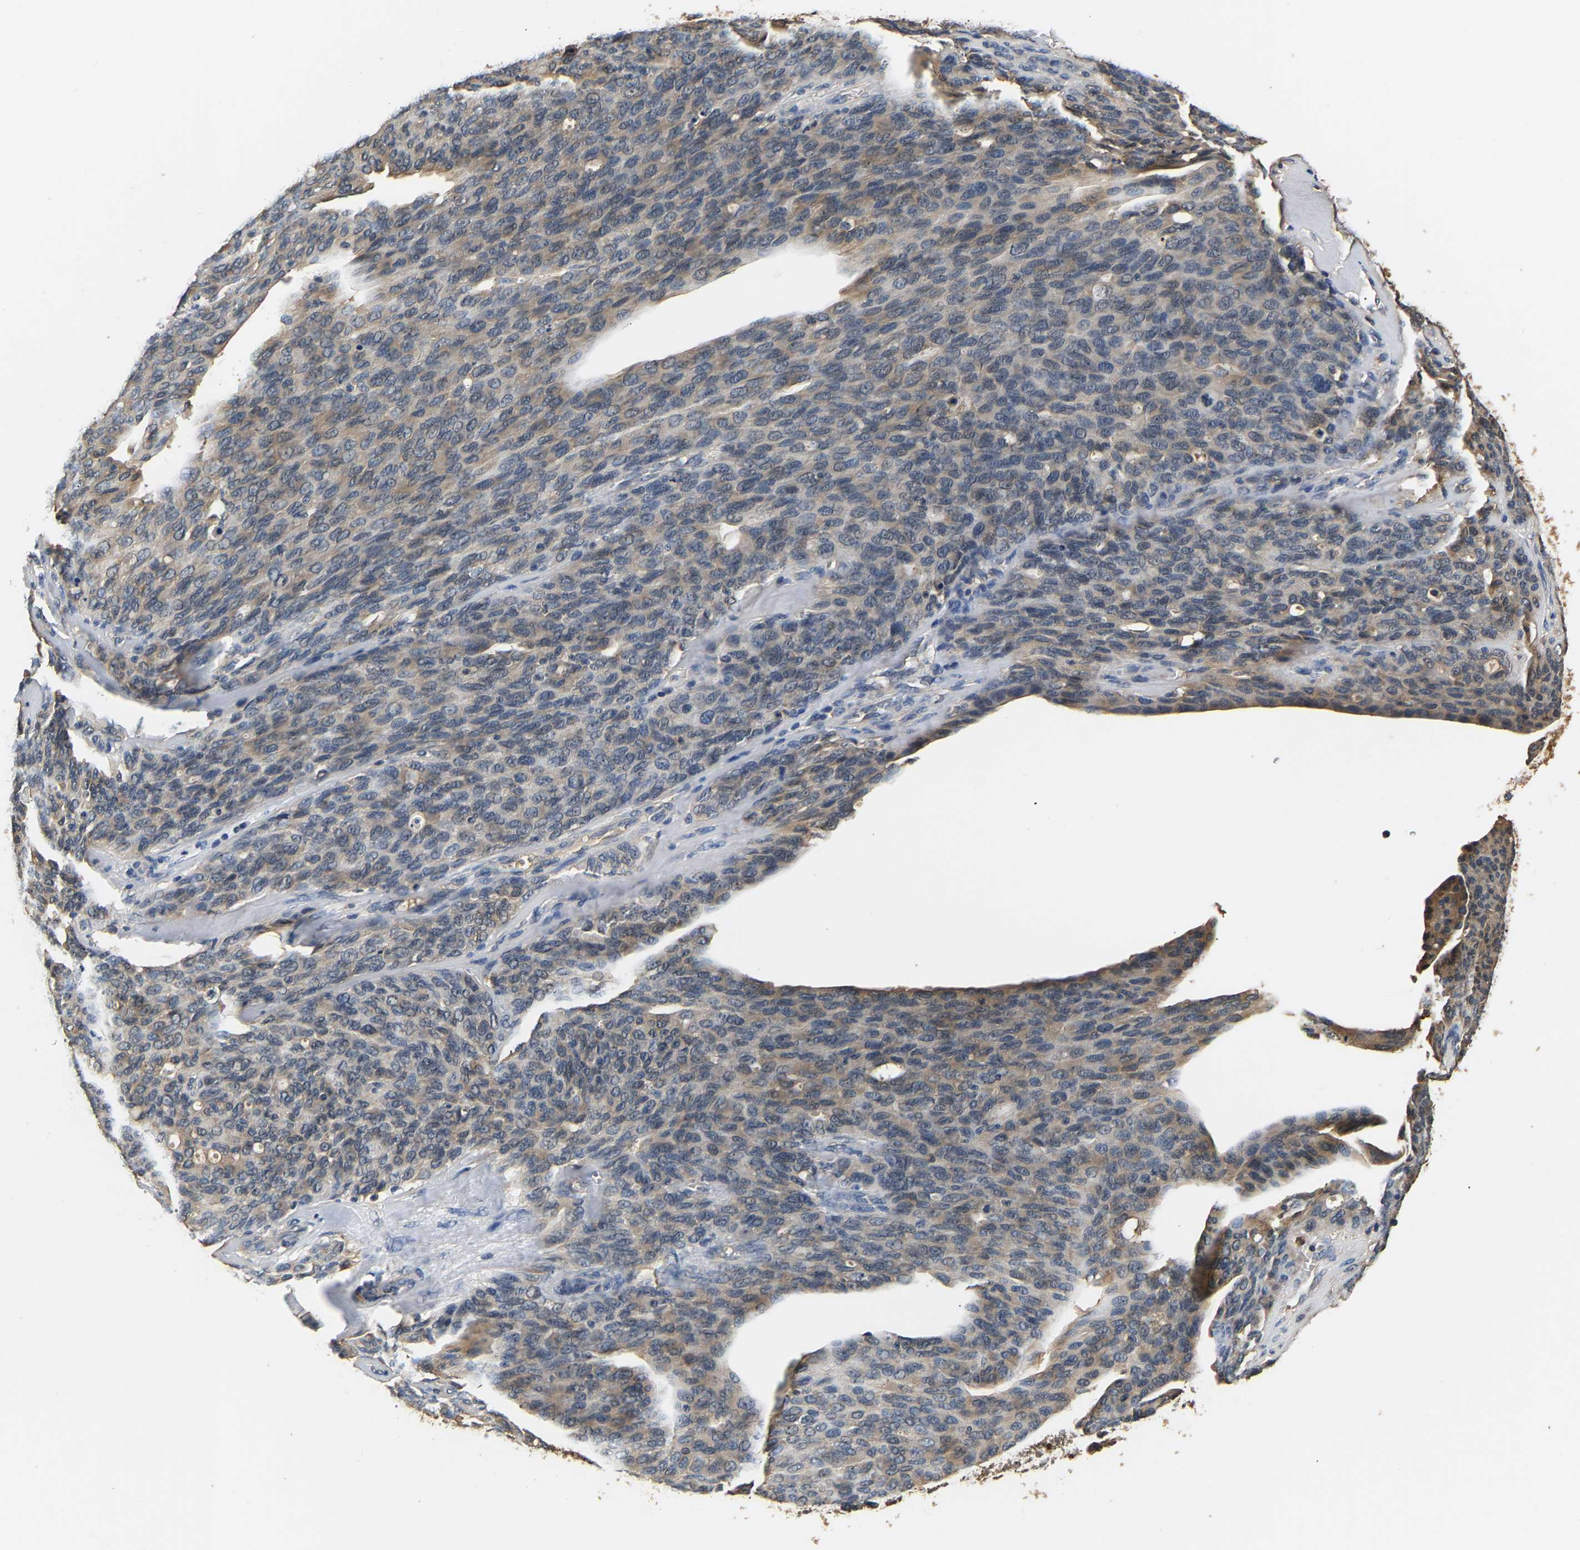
{"staining": {"intensity": "weak", "quantity": "25%-75%", "location": "cytoplasmic/membranous"}, "tissue": "ovarian cancer", "cell_type": "Tumor cells", "image_type": "cancer", "snomed": [{"axis": "morphology", "description": "Carcinoma, endometroid"}, {"axis": "topography", "description": "Ovary"}], "caption": "A high-resolution micrograph shows IHC staining of ovarian cancer, which displays weak cytoplasmic/membranous staining in approximately 25%-75% of tumor cells.", "gene": "GPI", "patient": {"sex": "female", "age": 60}}